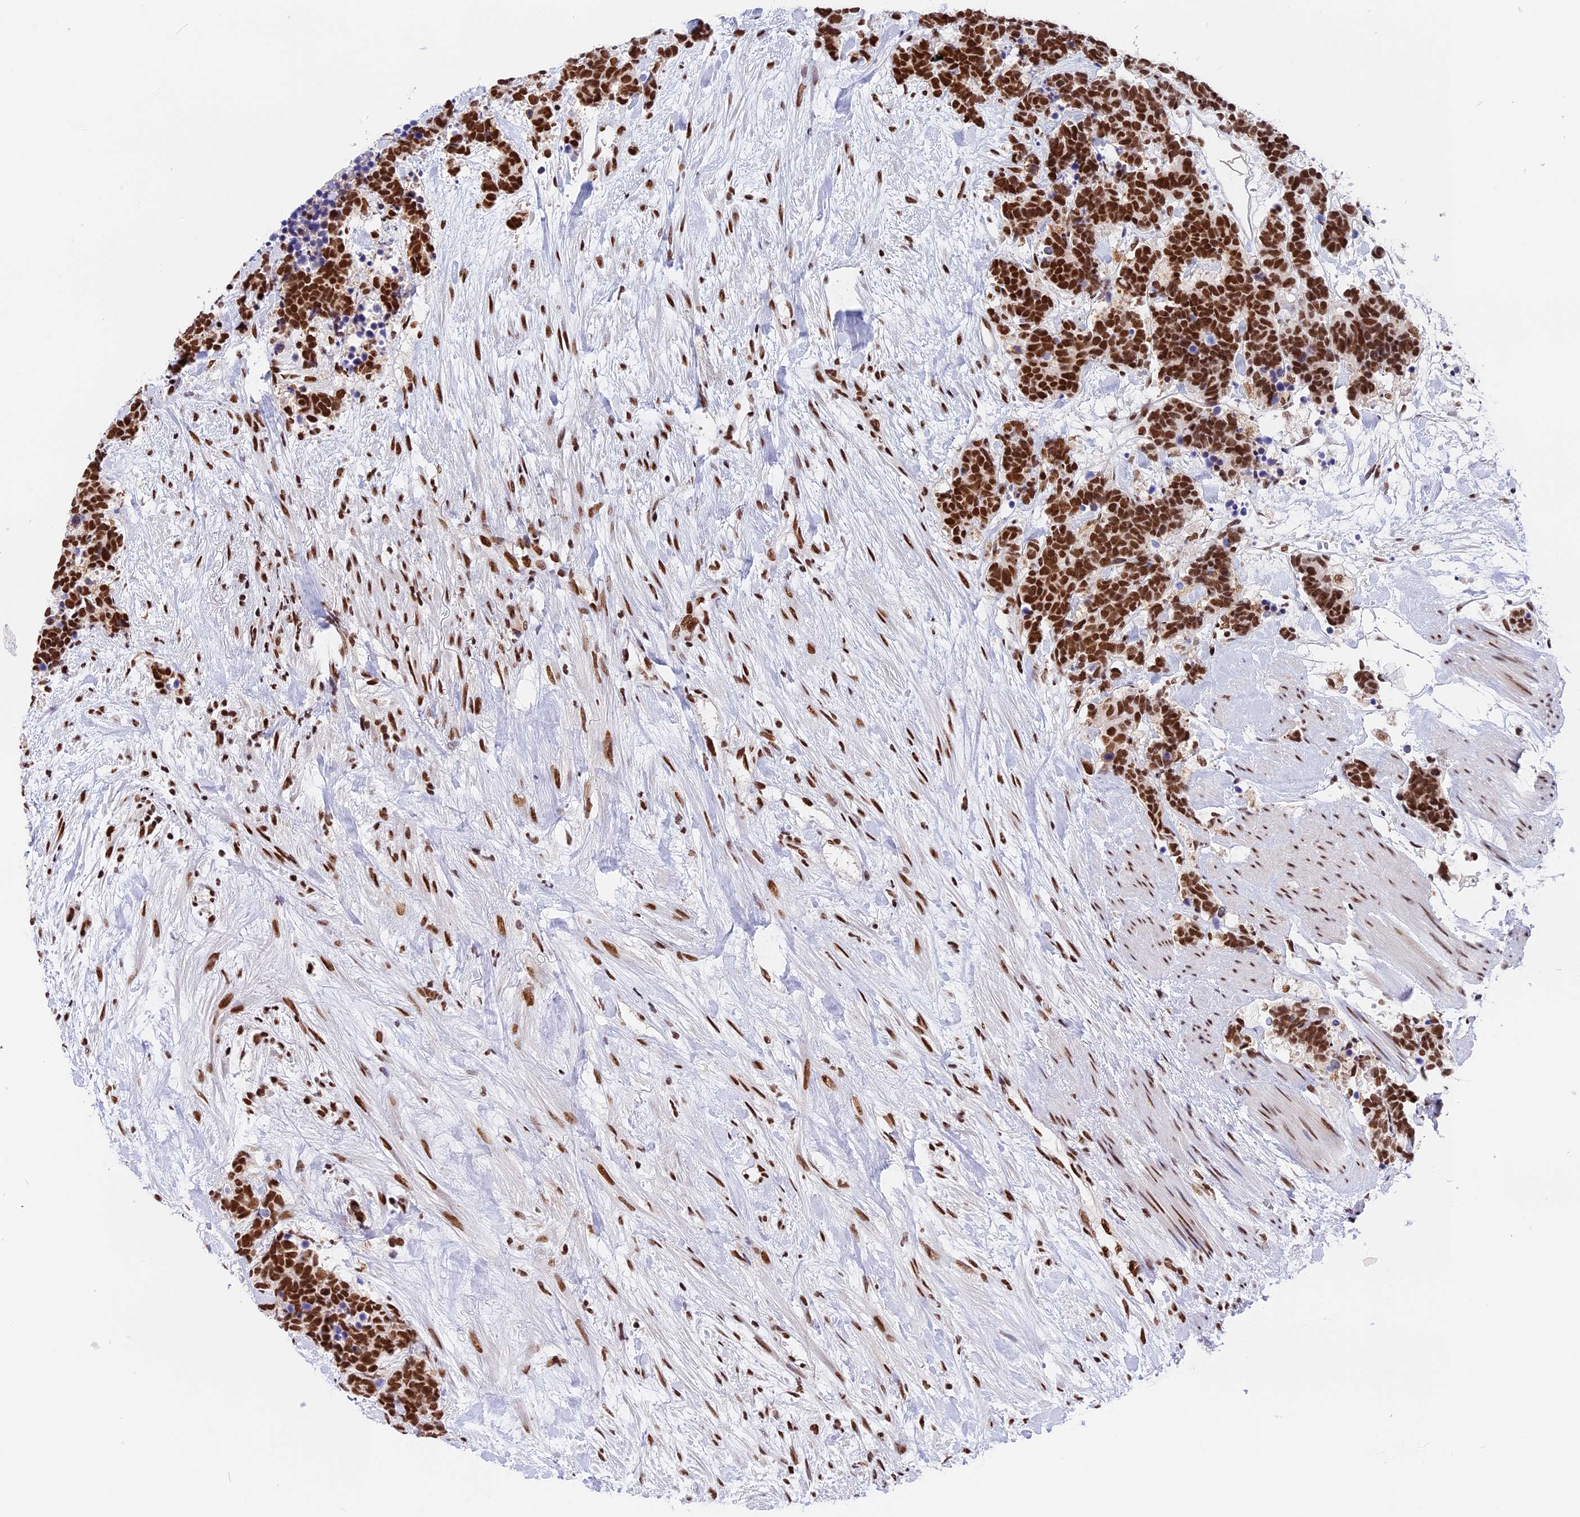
{"staining": {"intensity": "strong", "quantity": ">75%", "location": "nuclear"}, "tissue": "carcinoid", "cell_type": "Tumor cells", "image_type": "cancer", "snomed": [{"axis": "morphology", "description": "Carcinoma, NOS"}, {"axis": "morphology", "description": "Carcinoid, malignant, NOS"}, {"axis": "topography", "description": "Prostate"}], "caption": "Strong nuclear expression is identified in about >75% of tumor cells in carcinoma.", "gene": "SBNO1", "patient": {"sex": "male", "age": 57}}